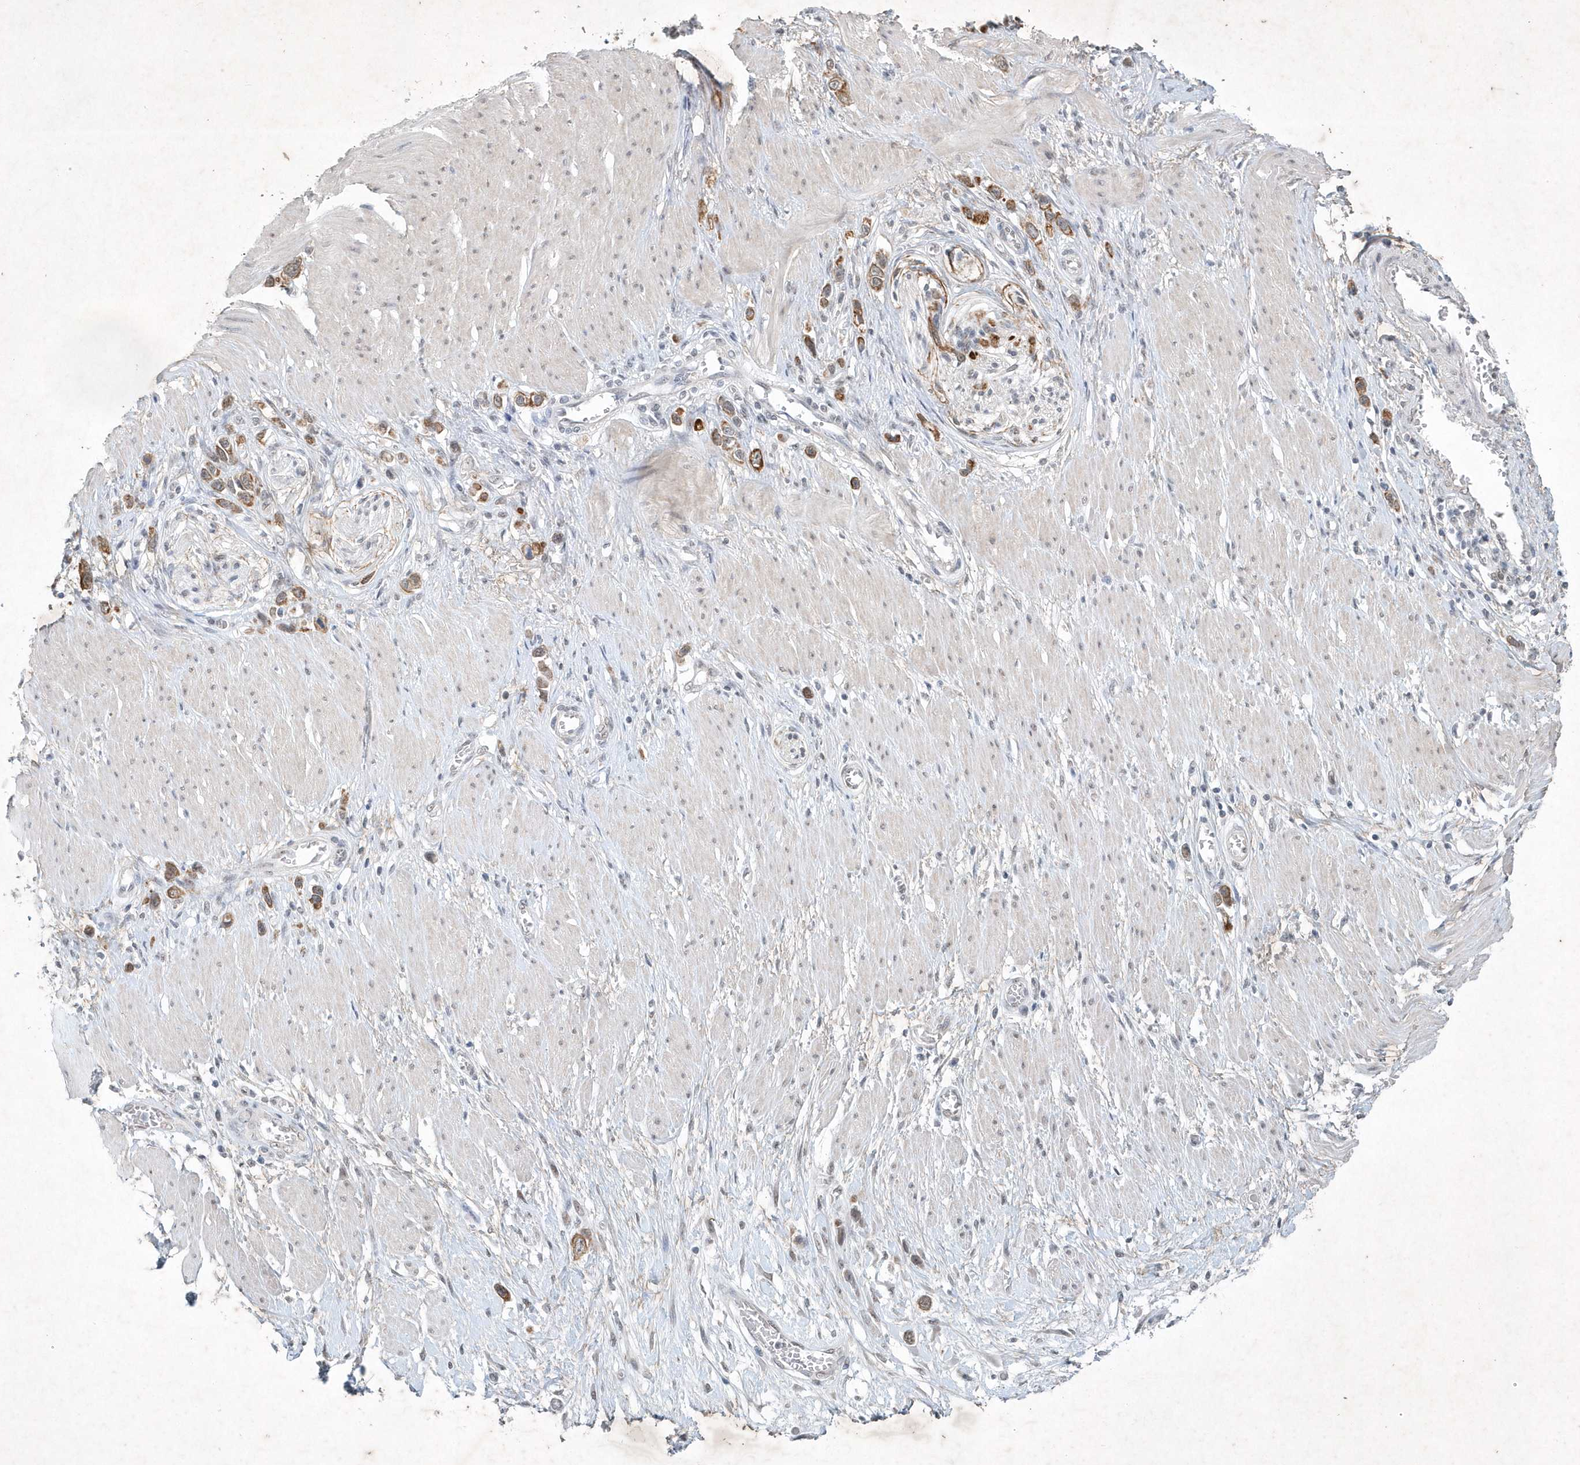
{"staining": {"intensity": "moderate", "quantity": ">75%", "location": "cytoplasmic/membranous"}, "tissue": "stomach cancer", "cell_type": "Tumor cells", "image_type": "cancer", "snomed": [{"axis": "morphology", "description": "Normal tissue, NOS"}, {"axis": "morphology", "description": "Adenocarcinoma, NOS"}, {"axis": "topography", "description": "Stomach, upper"}, {"axis": "topography", "description": "Stomach"}], "caption": "Immunohistochemical staining of stomach adenocarcinoma exhibits moderate cytoplasmic/membranous protein positivity in about >75% of tumor cells. The staining was performed using DAB to visualize the protein expression in brown, while the nuclei were stained in blue with hematoxylin (Magnification: 20x).", "gene": "ZBTB9", "patient": {"sex": "female", "age": 65}}